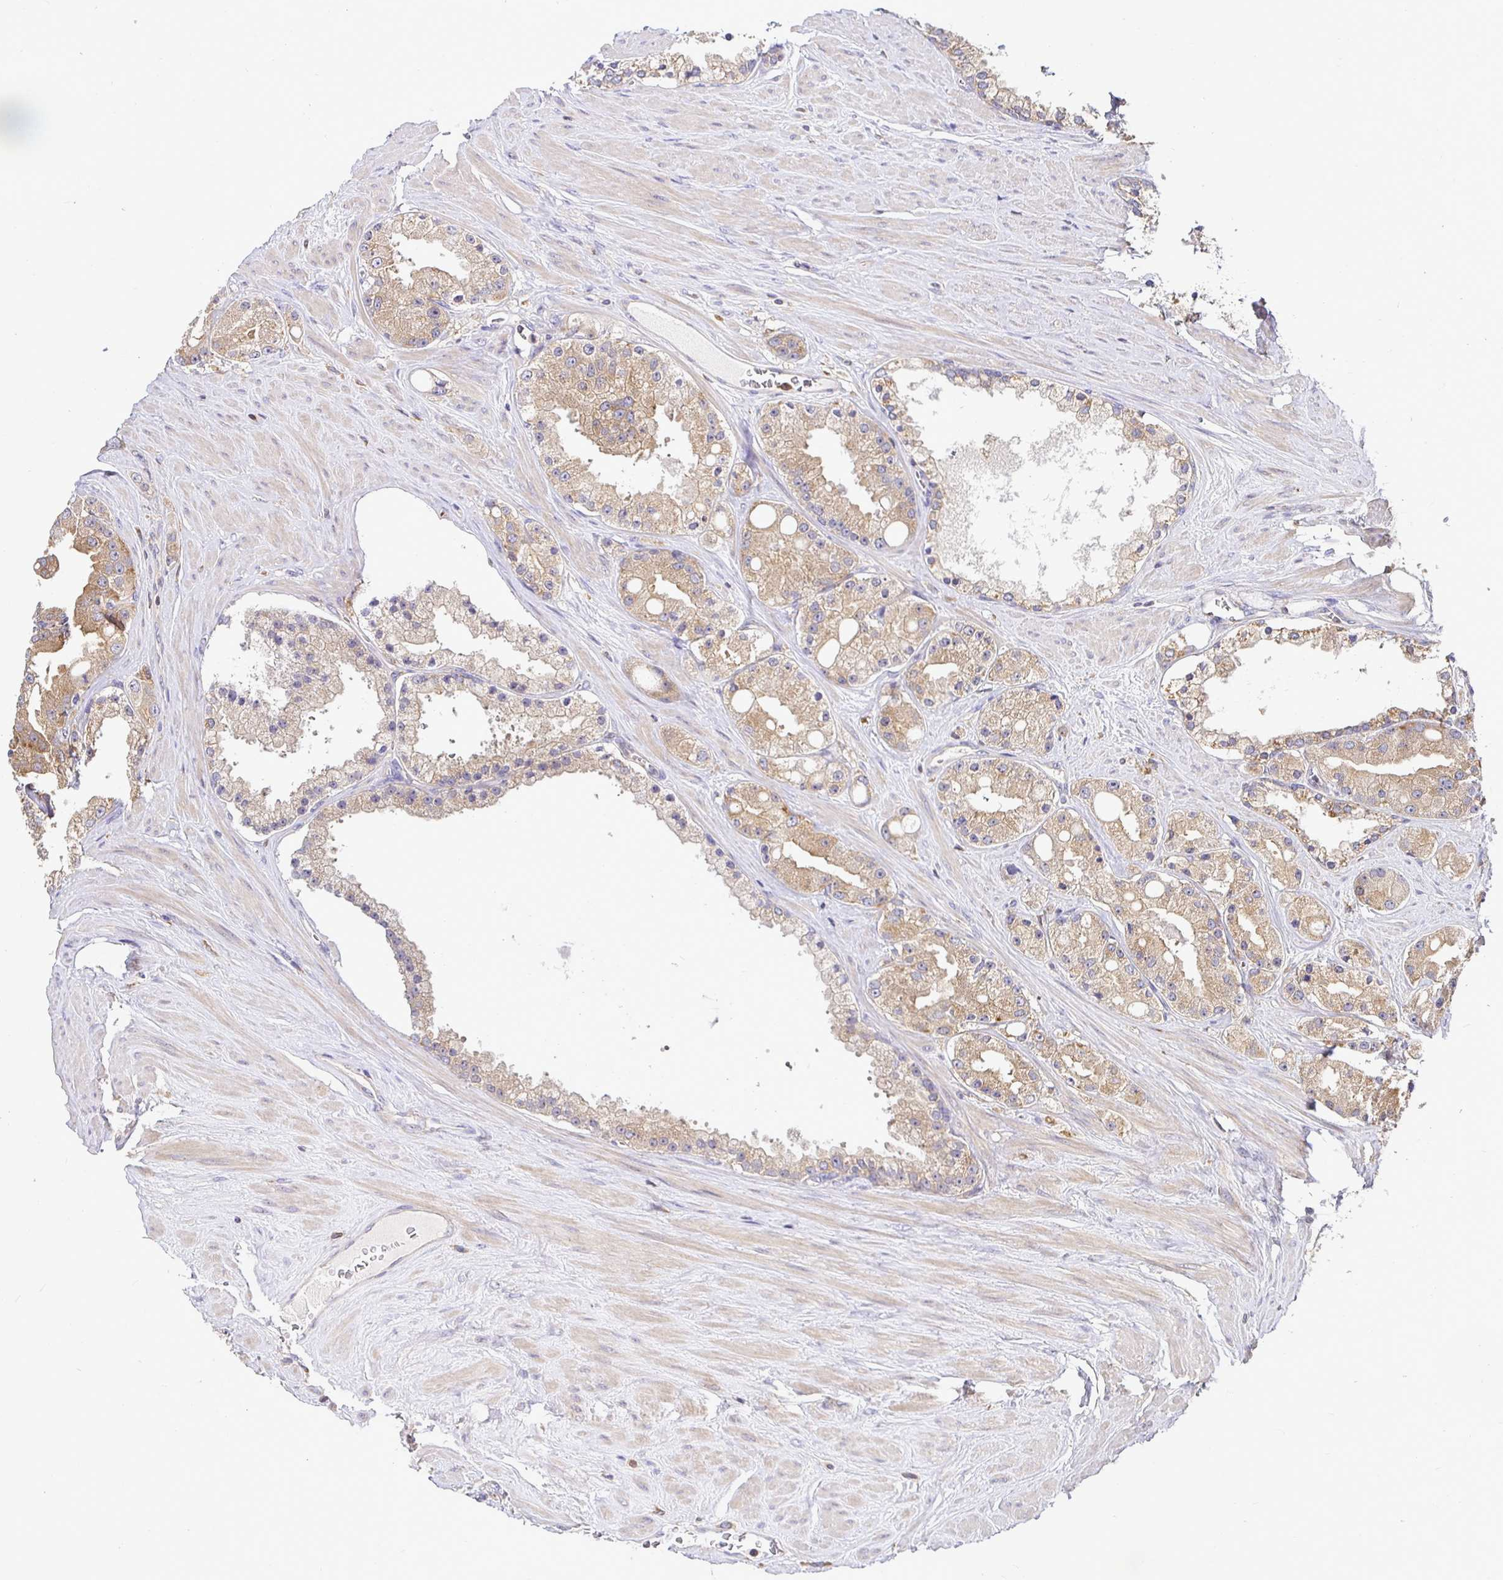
{"staining": {"intensity": "moderate", "quantity": ">75%", "location": "cytoplasmic/membranous"}, "tissue": "prostate cancer", "cell_type": "Tumor cells", "image_type": "cancer", "snomed": [{"axis": "morphology", "description": "Adenocarcinoma, High grade"}, {"axis": "topography", "description": "Prostate"}], "caption": "There is medium levels of moderate cytoplasmic/membranous expression in tumor cells of prostate cancer (high-grade adenocarcinoma), as demonstrated by immunohistochemical staining (brown color).", "gene": "ATP6V1F", "patient": {"sex": "male", "age": 66}}